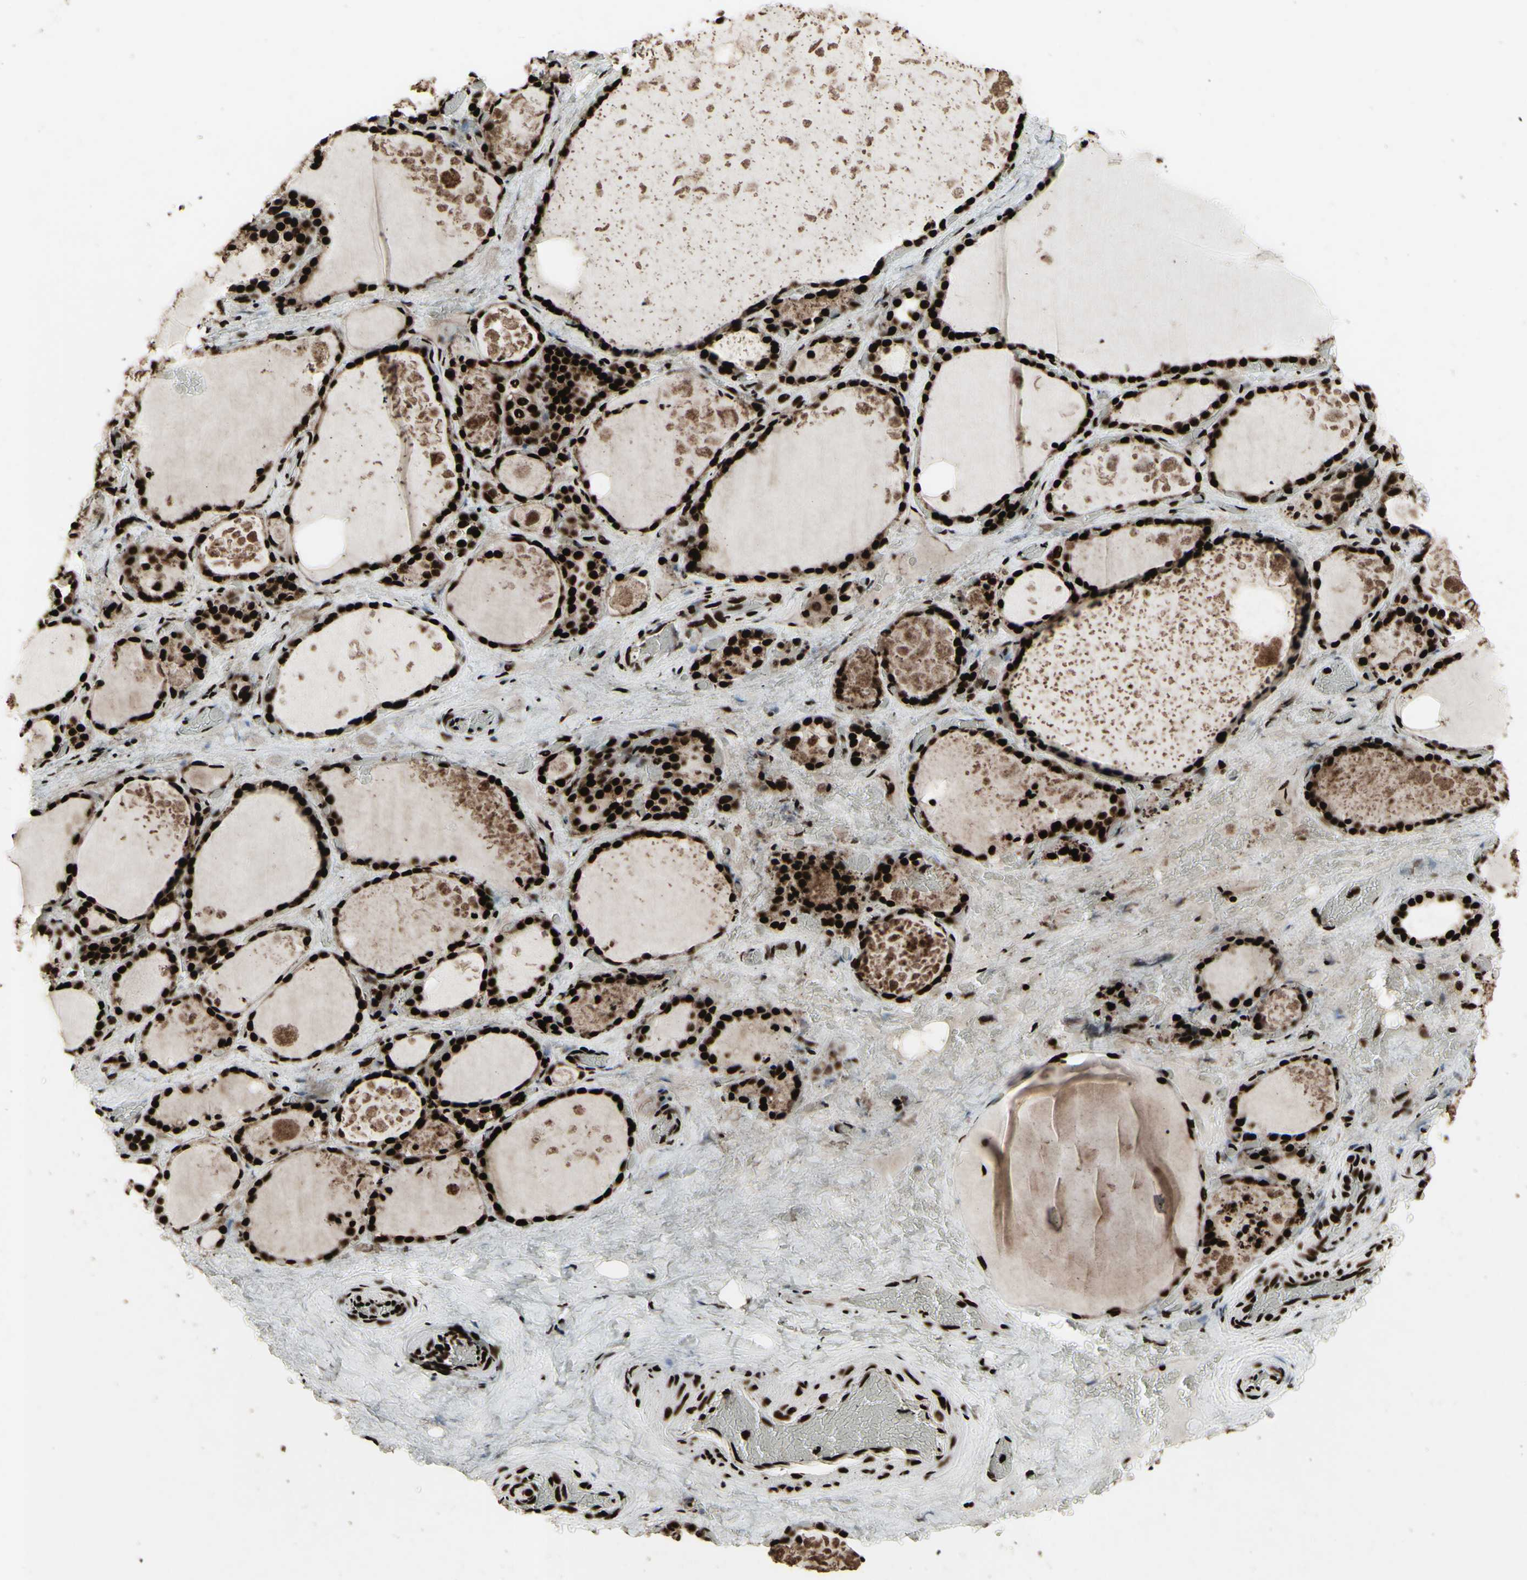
{"staining": {"intensity": "strong", "quantity": ">75%", "location": "nuclear"}, "tissue": "thyroid gland", "cell_type": "Glandular cells", "image_type": "normal", "snomed": [{"axis": "morphology", "description": "Normal tissue, NOS"}, {"axis": "topography", "description": "Thyroid gland"}], "caption": "IHC of unremarkable human thyroid gland displays high levels of strong nuclear staining in approximately >75% of glandular cells. The staining is performed using DAB brown chromogen to label protein expression. The nuclei are counter-stained blue using hematoxylin.", "gene": "U2AF2", "patient": {"sex": "male", "age": 61}}